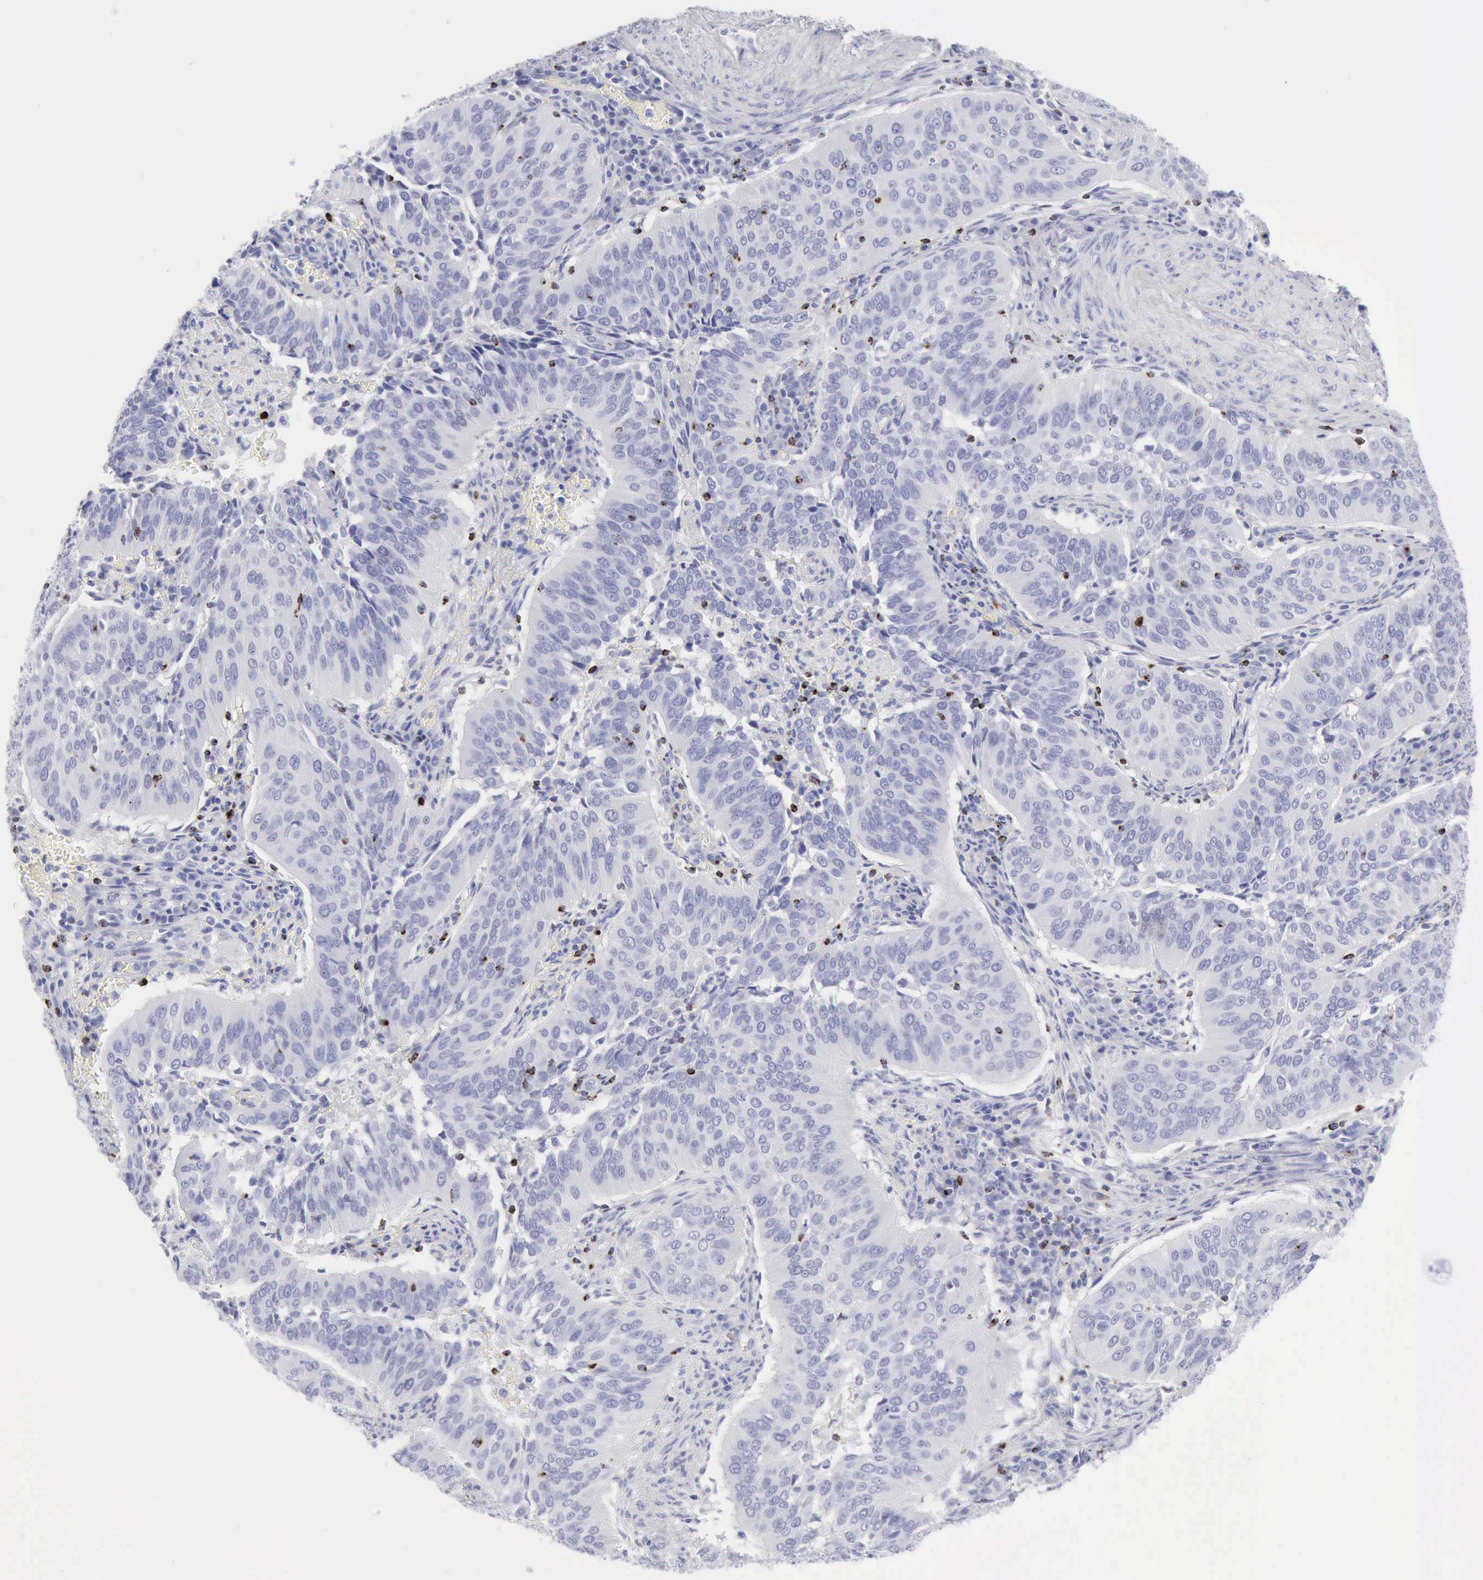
{"staining": {"intensity": "negative", "quantity": "none", "location": "none"}, "tissue": "cervical cancer", "cell_type": "Tumor cells", "image_type": "cancer", "snomed": [{"axis": "morphology", "description": "Squamous cell carcinoma, NOS"}, {"axis": "topography", "description": "Cervix"}], "caption": "Immunohistochemistry image of neoplastic tissue: cervical squamous cell carcinoma stained with DAB (3,3'-diaminobenzidine) displays no significant protein staining in tumor cells. The staining was performed using DAB (3,3'-diaminobenzidine) to visualize the protein expression in brown, while the nuclei were stained in blue with hematoxylin (Magnification: 20x).", "gene": "GZMB", "patient": {"sex": "female", "age": 39}}